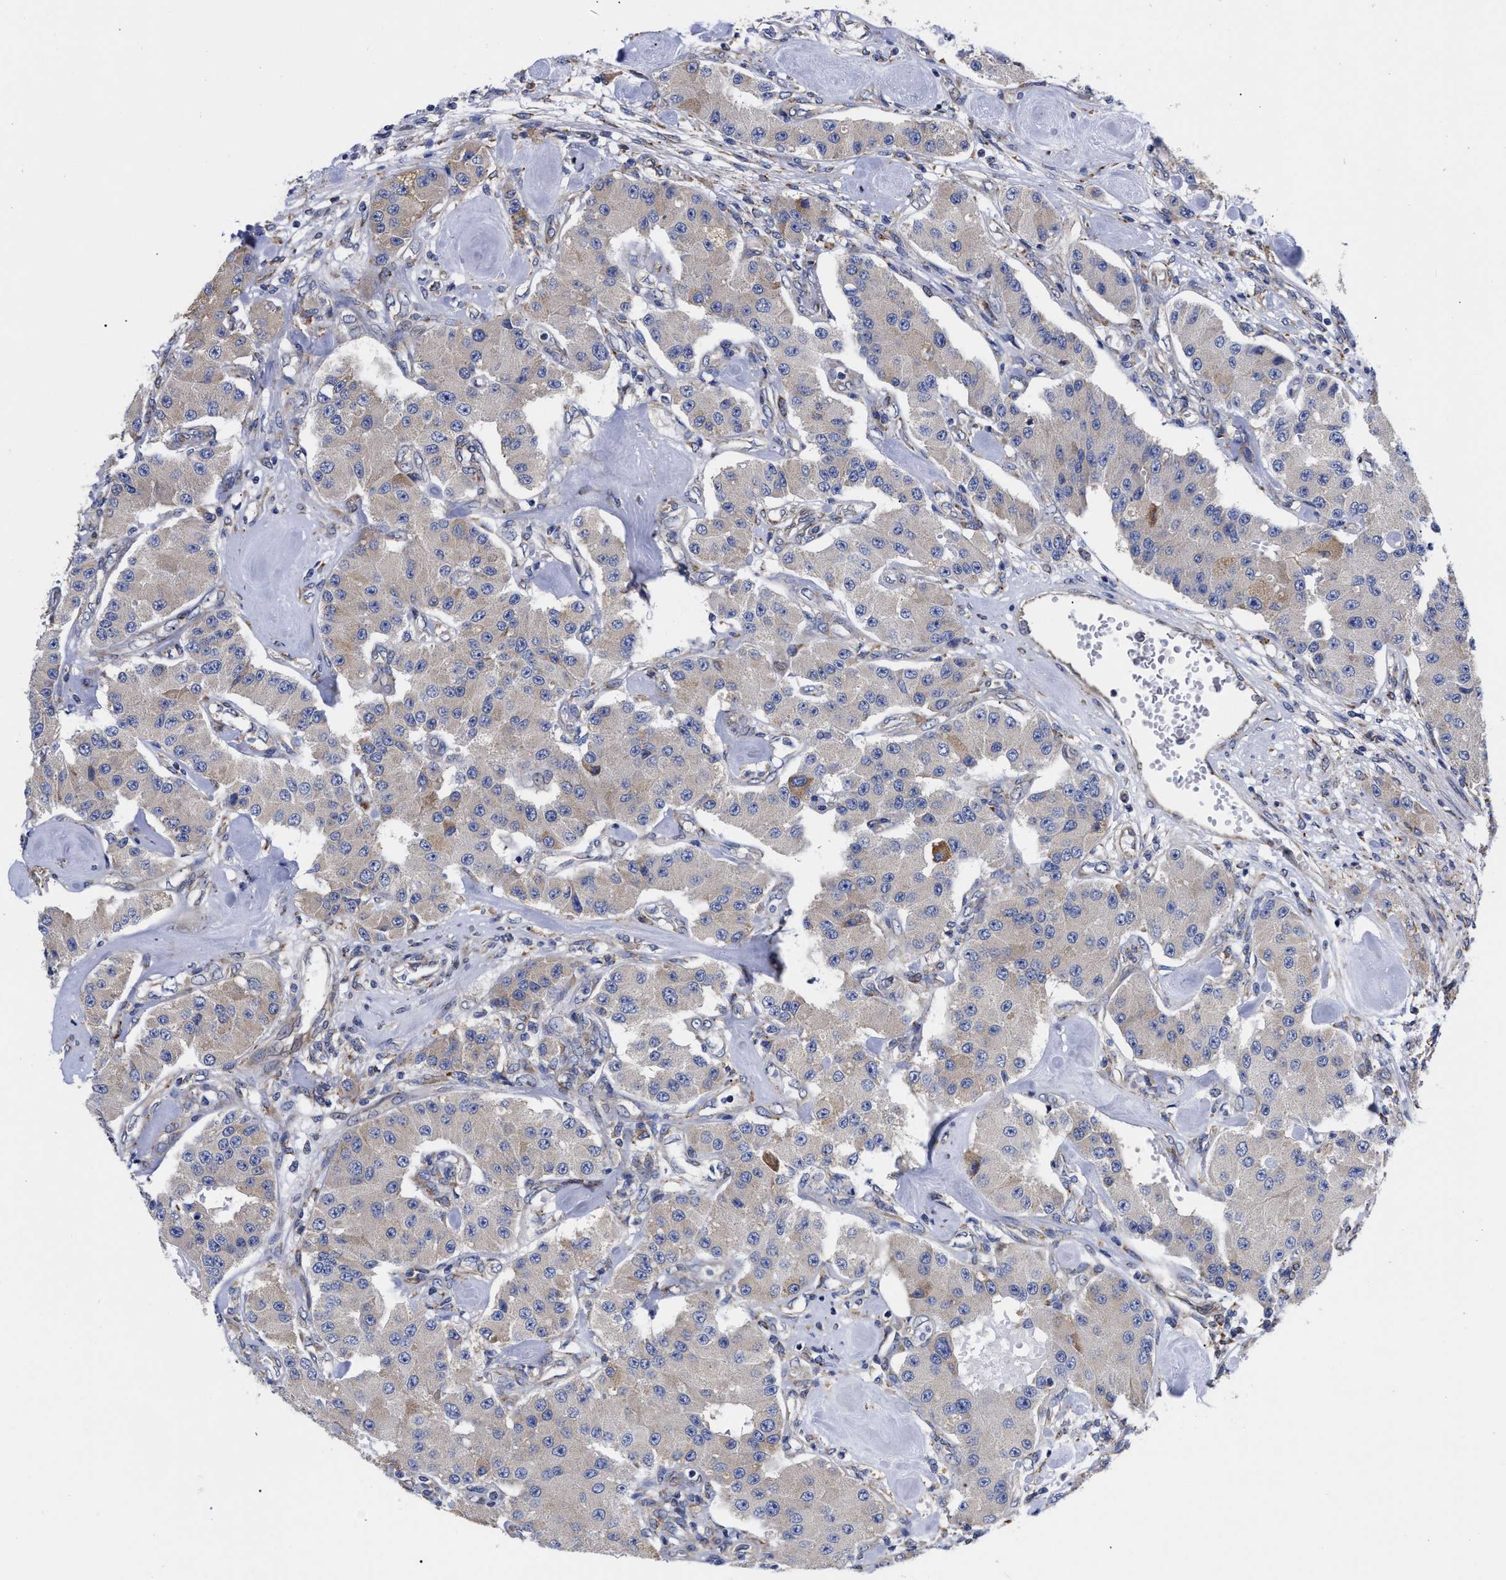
{"staining": {"intensity": "weak", "quantity": ">75%", "location": "cytoplasmic/membranous"}, "tissue": "carcinoid", "cell_type": "Tumor cells", "image_type": "cancer", "snomed": [{"axis": "morphology", "description": "Carcinoid, malignant, NOS"}, {"axis": "topography", "description": "Pancreas"}], "caption": "Carcinoid stained with a protein marker reveals weak staining in tumor cells.", "gene": "CFAP298", "patient": {"sex": "male", "age": 41}}